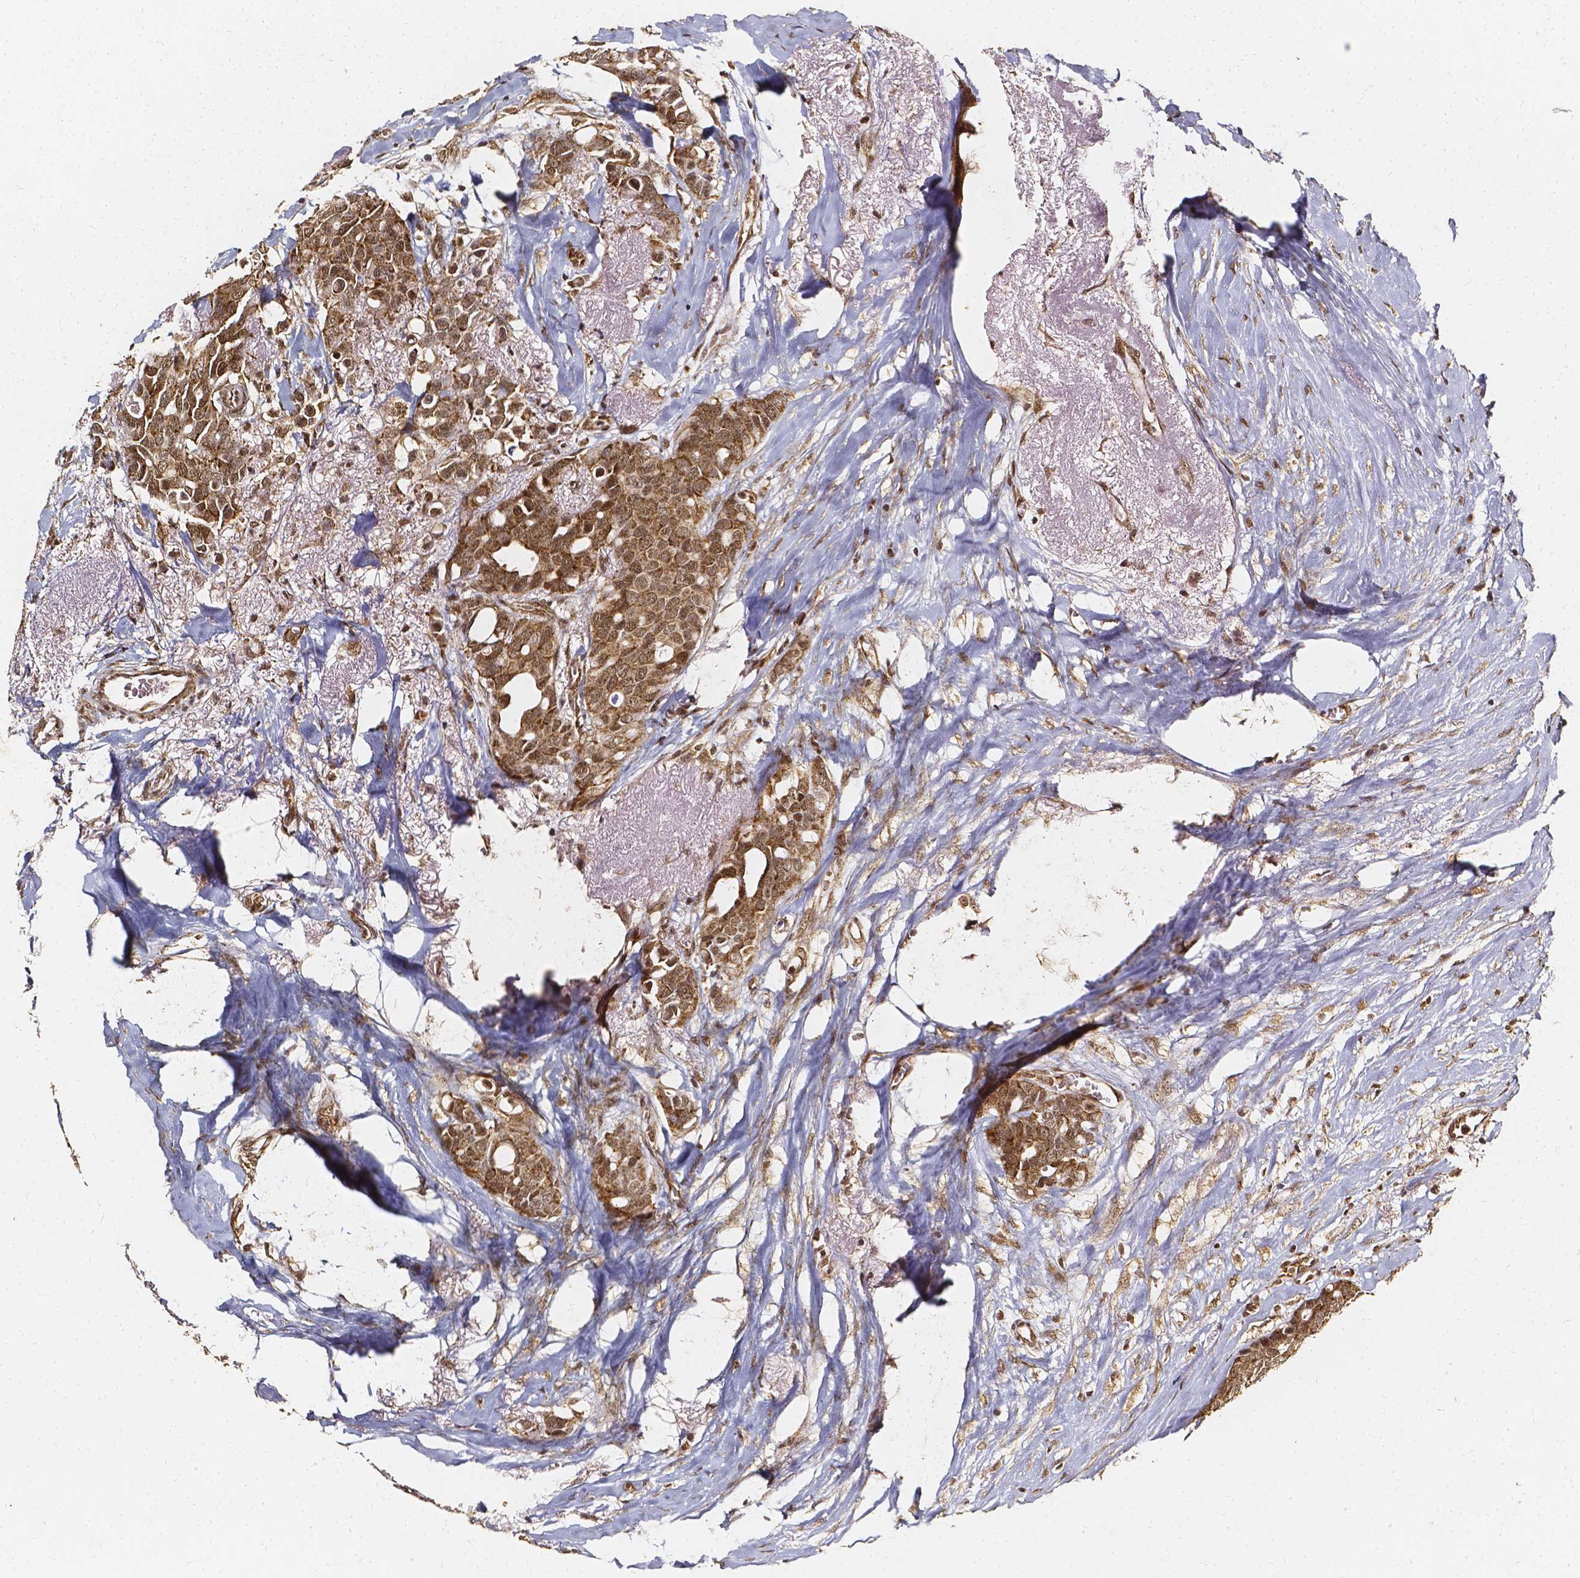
{"staining": {"intensity": "moderate", "quantity": ">75%", "location": "cytoplasmic/membranous,nuclear"}, "tissue": "breast cancer", "cell_type": "Tumor cells", "image_type": "cancer", "snomed": [{"axis": "morphology", "description": "Duct carcinoma"}, {"axis": "topography", "description": "Breast"}], "caption": "Brown immunohistochemical staining in human breast cancer (intraductal carcinoma) exhibits moderate cytoplasmic/membranous and nuclear staining in about >75% of tumor cells.", "gene": "SMN1", "patient": {"sex": "female", "age": 54}}